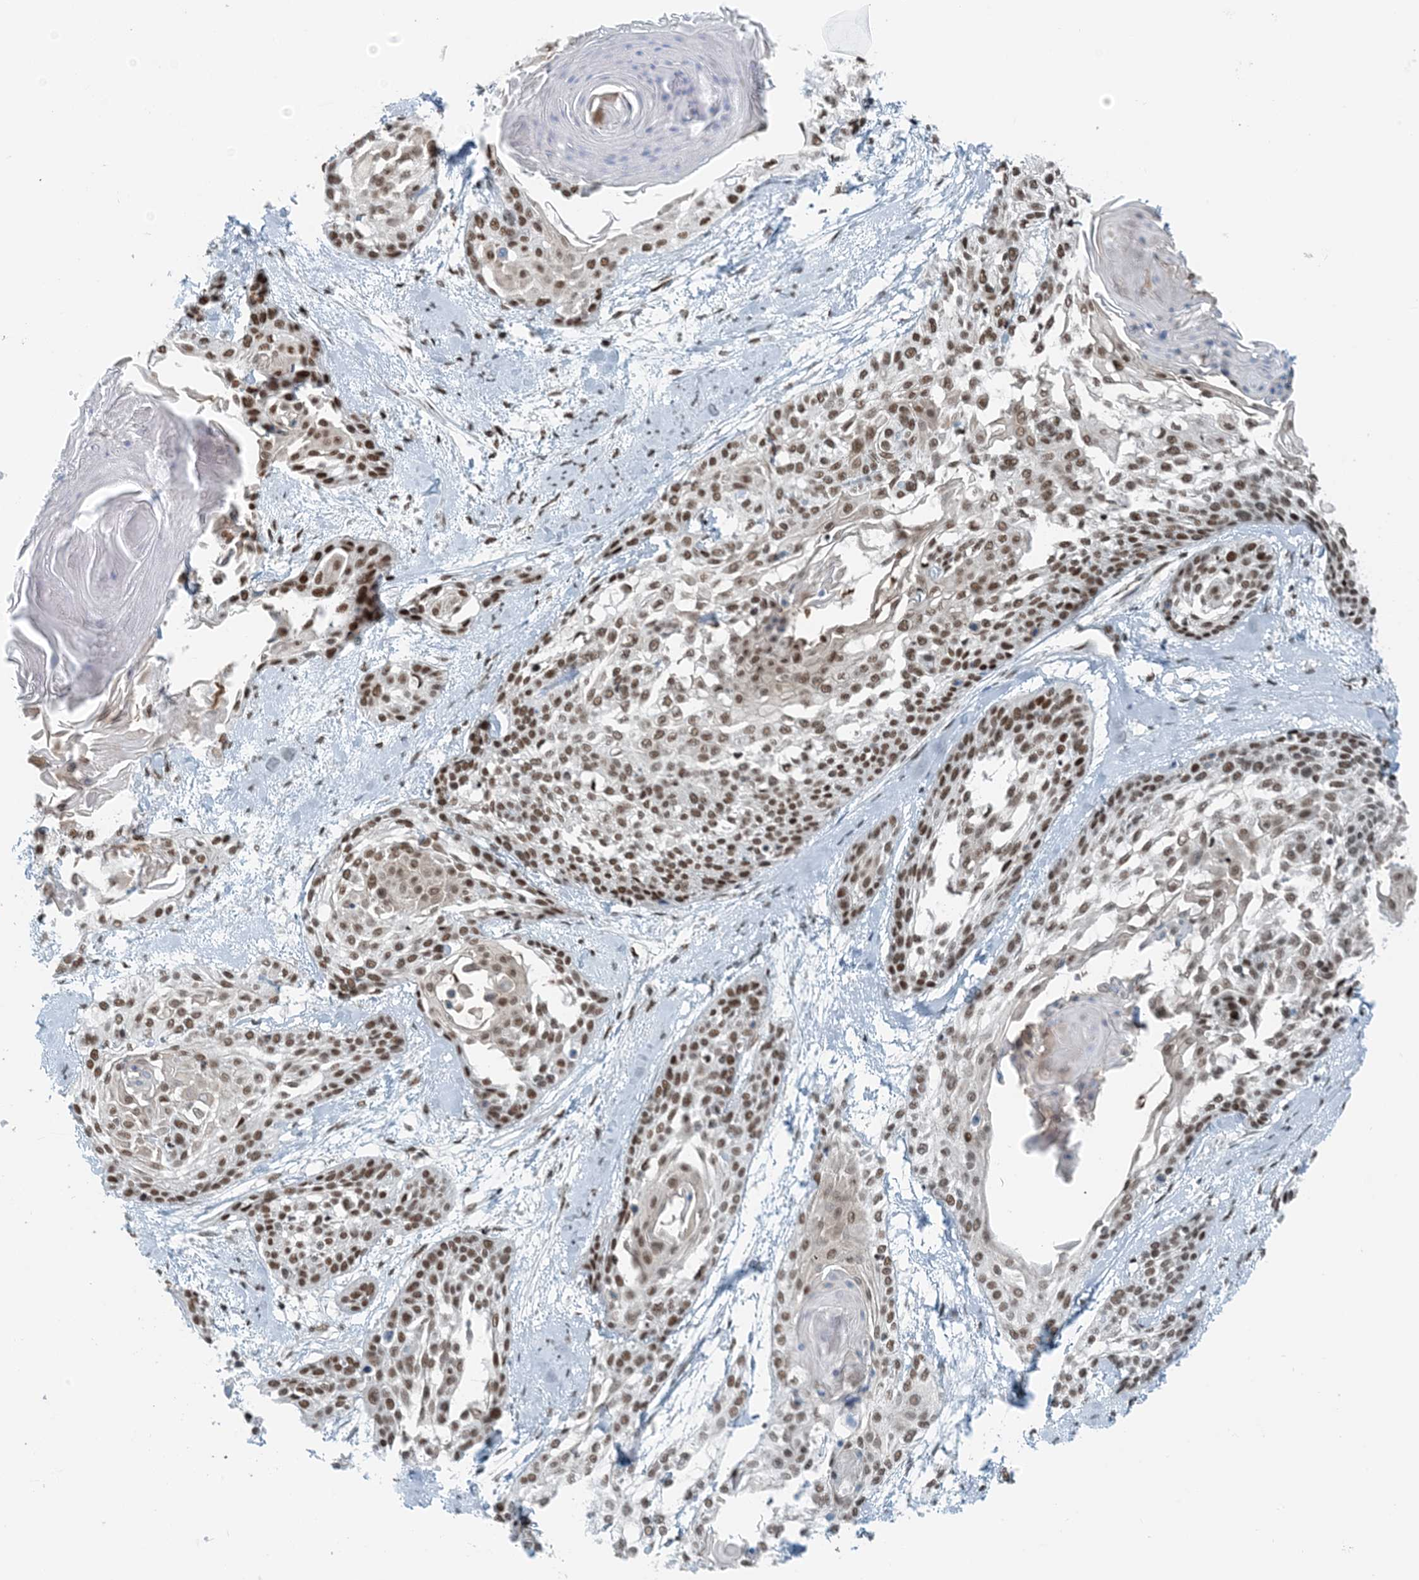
{"staining": {"intensity": "moderate", "quantity": ">75%", "location": "nuclear"}, "tissue": "cervical cancer", "cell_type": "Tumor cells", "image_type": "cancer", "snomed": [{"axis": "morphology", "description": "Squamous cell carcinoma, NOS"}, {"axis": "topography", "description": "Cervix"}], "caption": "Protein staining of cervical squamous cell carcinoma tissue demonstrates moderate nuclear expression in about >75% of tumor cells.", "gene": "ZNF500", "patient": {"sex": "female", "age": 57}}